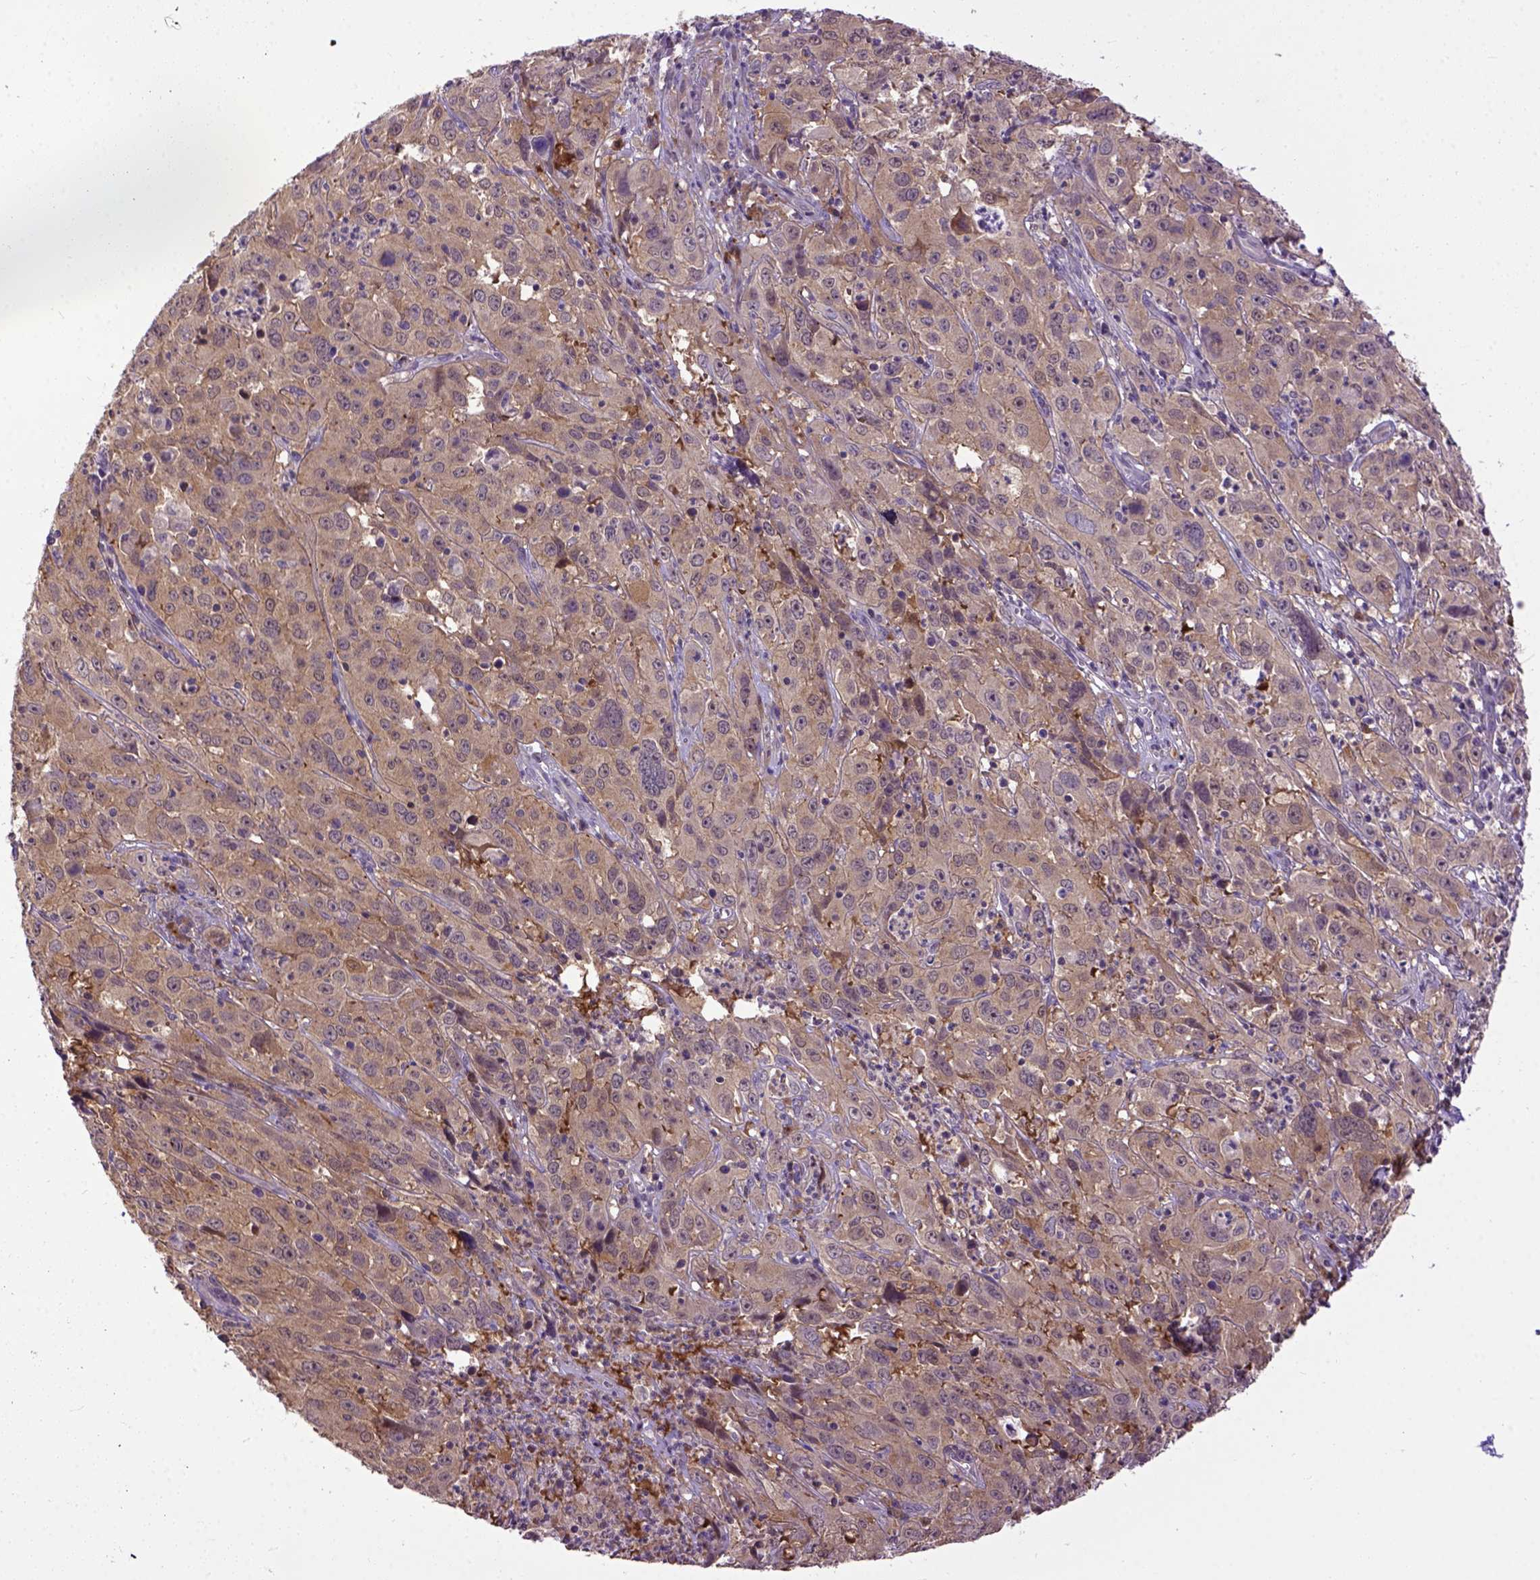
{"staining": {"intensity": "moderate", "quantity": ">75%", "location": "cytoplasmic/membranous"}, "tissue": "cervical cancer", "cell_type": "Tumor cells", "image_type": "cancer", "snomed": [{"axis": "morphology", "description": "Squamous cell carcinoma, NOS"}, {"axis": "topography", "description": "Cervix"}], "caption": "Brown immunohistochemical staining in squamous cell carcinoma (cervical) shows moderate cytoplasmic/membranous positivity in about >75% of tumor cells.", "gene": "CPNE1", "patient": {"sex": "female", "age": 32}}